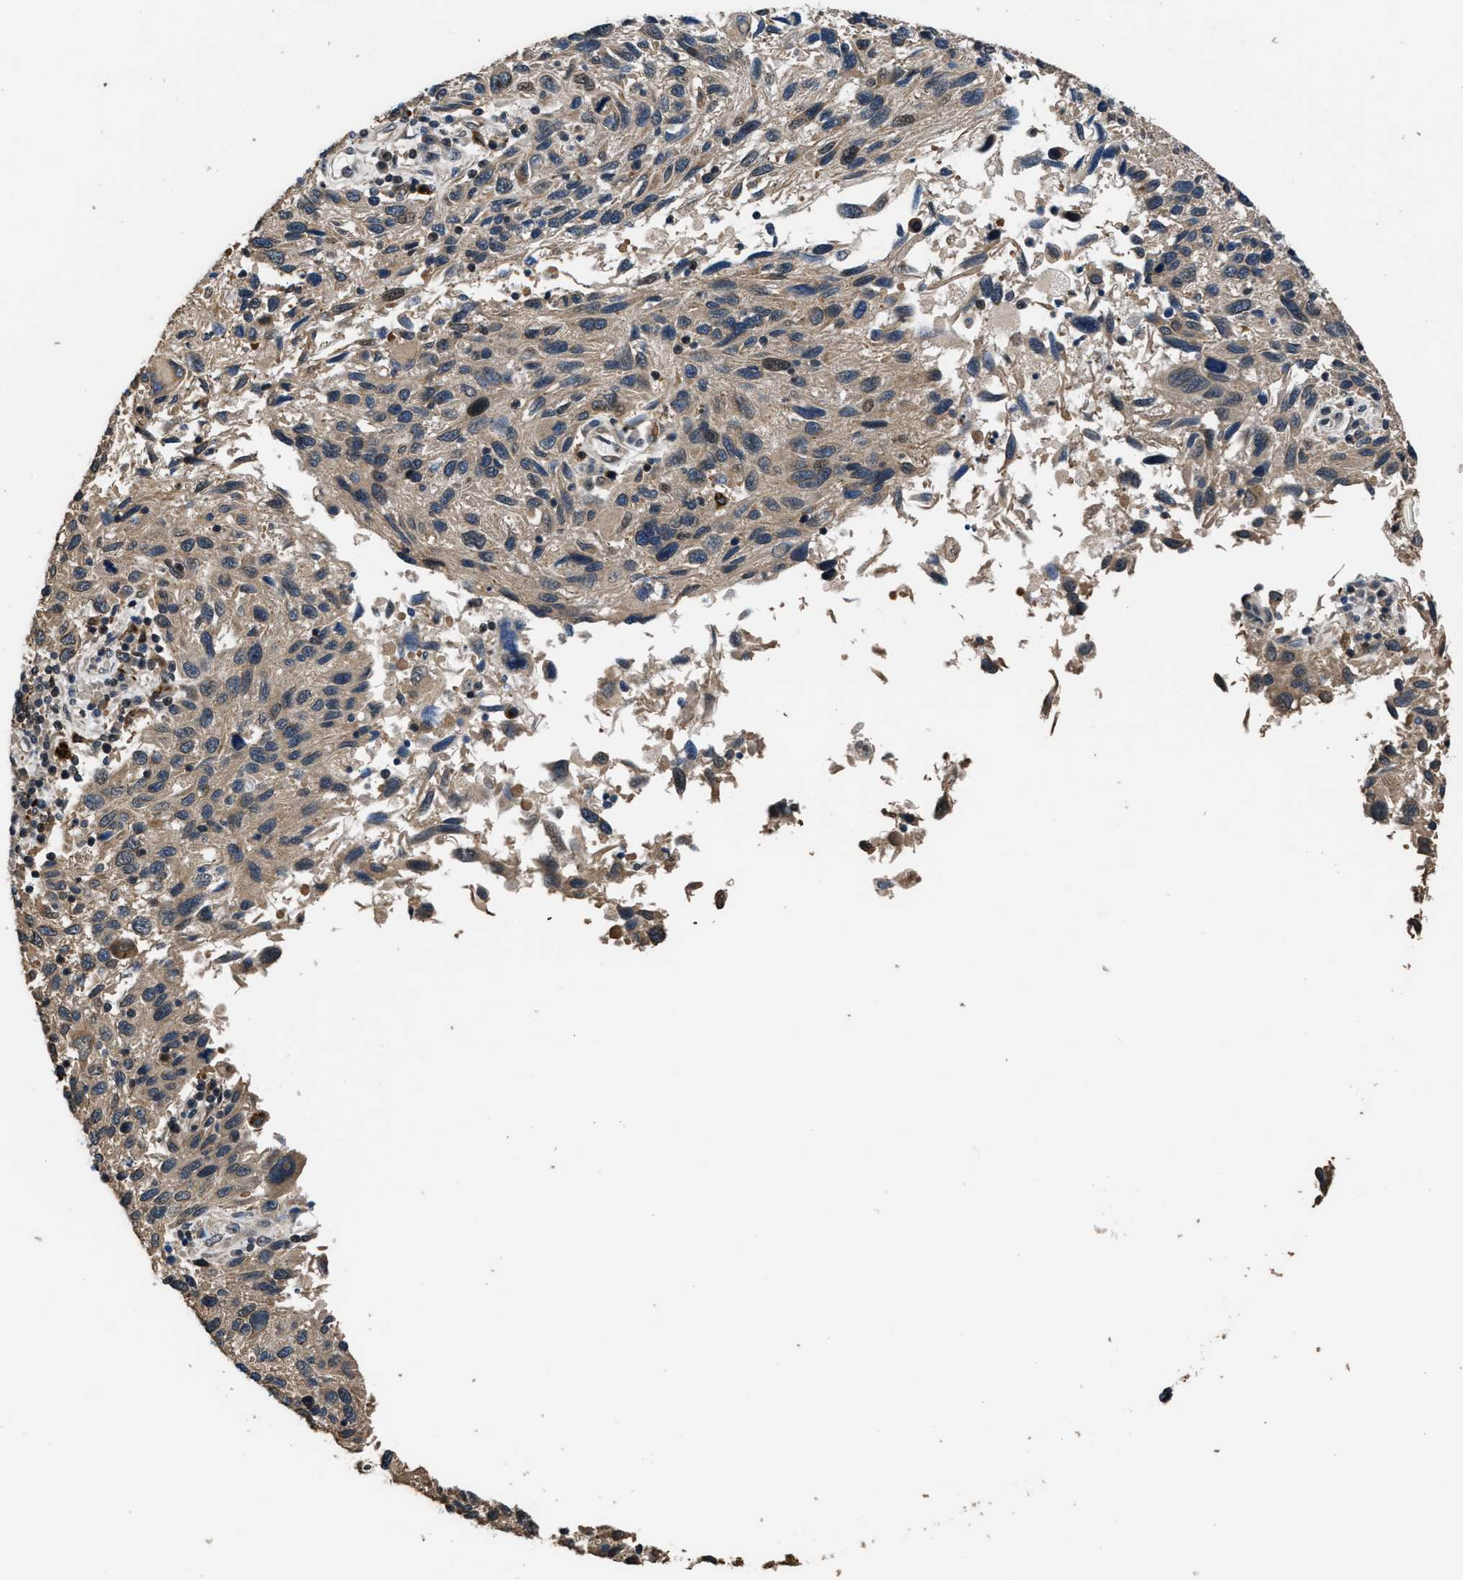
{"staining": {"intensity": "moderate", "quantity": ">75%", "location": "cytoplasmic/membranous,nuclear"}, "tissue": "melanoma", "cell_type": "Tumor cells", "image_type": "cancer", "snomed": [{"axis": "morphology", "description": "Malignant melanoma, NOS"}, {"axis": "topography", "description": "Skin"}], "caption": "Immunohistochemistry (DAB) staining of melanoma shows moderate cytoplasmic/membranous and nuclear protein expression in approximately >75% of tumor cells.", "gene": "CTBS", "patient": {"sex": "male", "age": 53}}